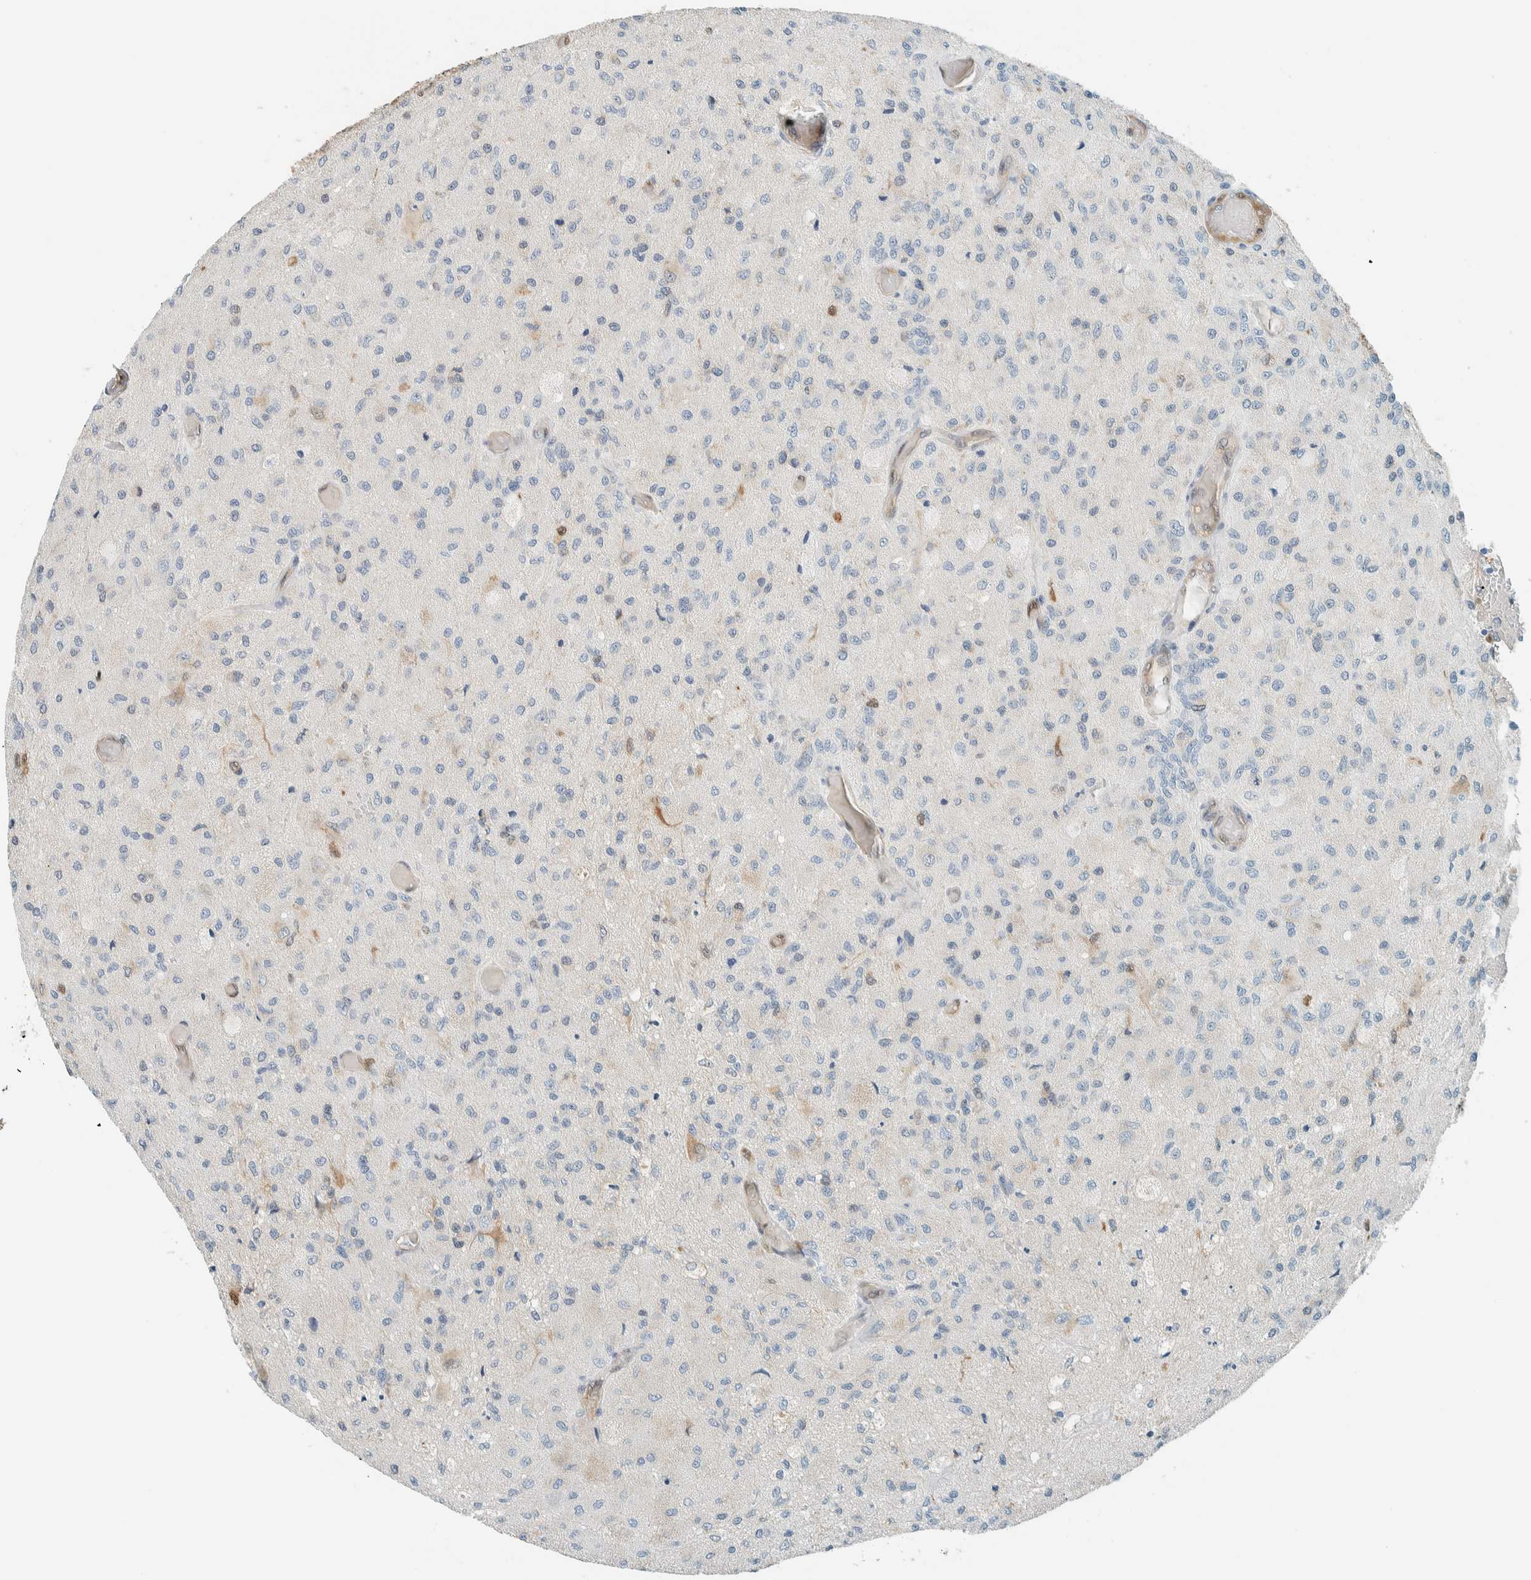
{"staining": {"intensity": "negative", "quantity": "none", "location": "none"}, "tissue": "glioma", "cell_type": "Tumor cells", "image_type": "cancer", "snomed": [{"axis": "morphology", "description": "Normal tissue, NOS"}, {"axis": "morphology", "description": "Glioma, malignant, High grade"}, {"axis": "topography", "description": "Cerebral cortex"}], "caption": "Histopathology image shows no protein expression in tumor cells of glioma tissue.", "gene": "NXN", "patient": {"sex": "male", "age": 77}}